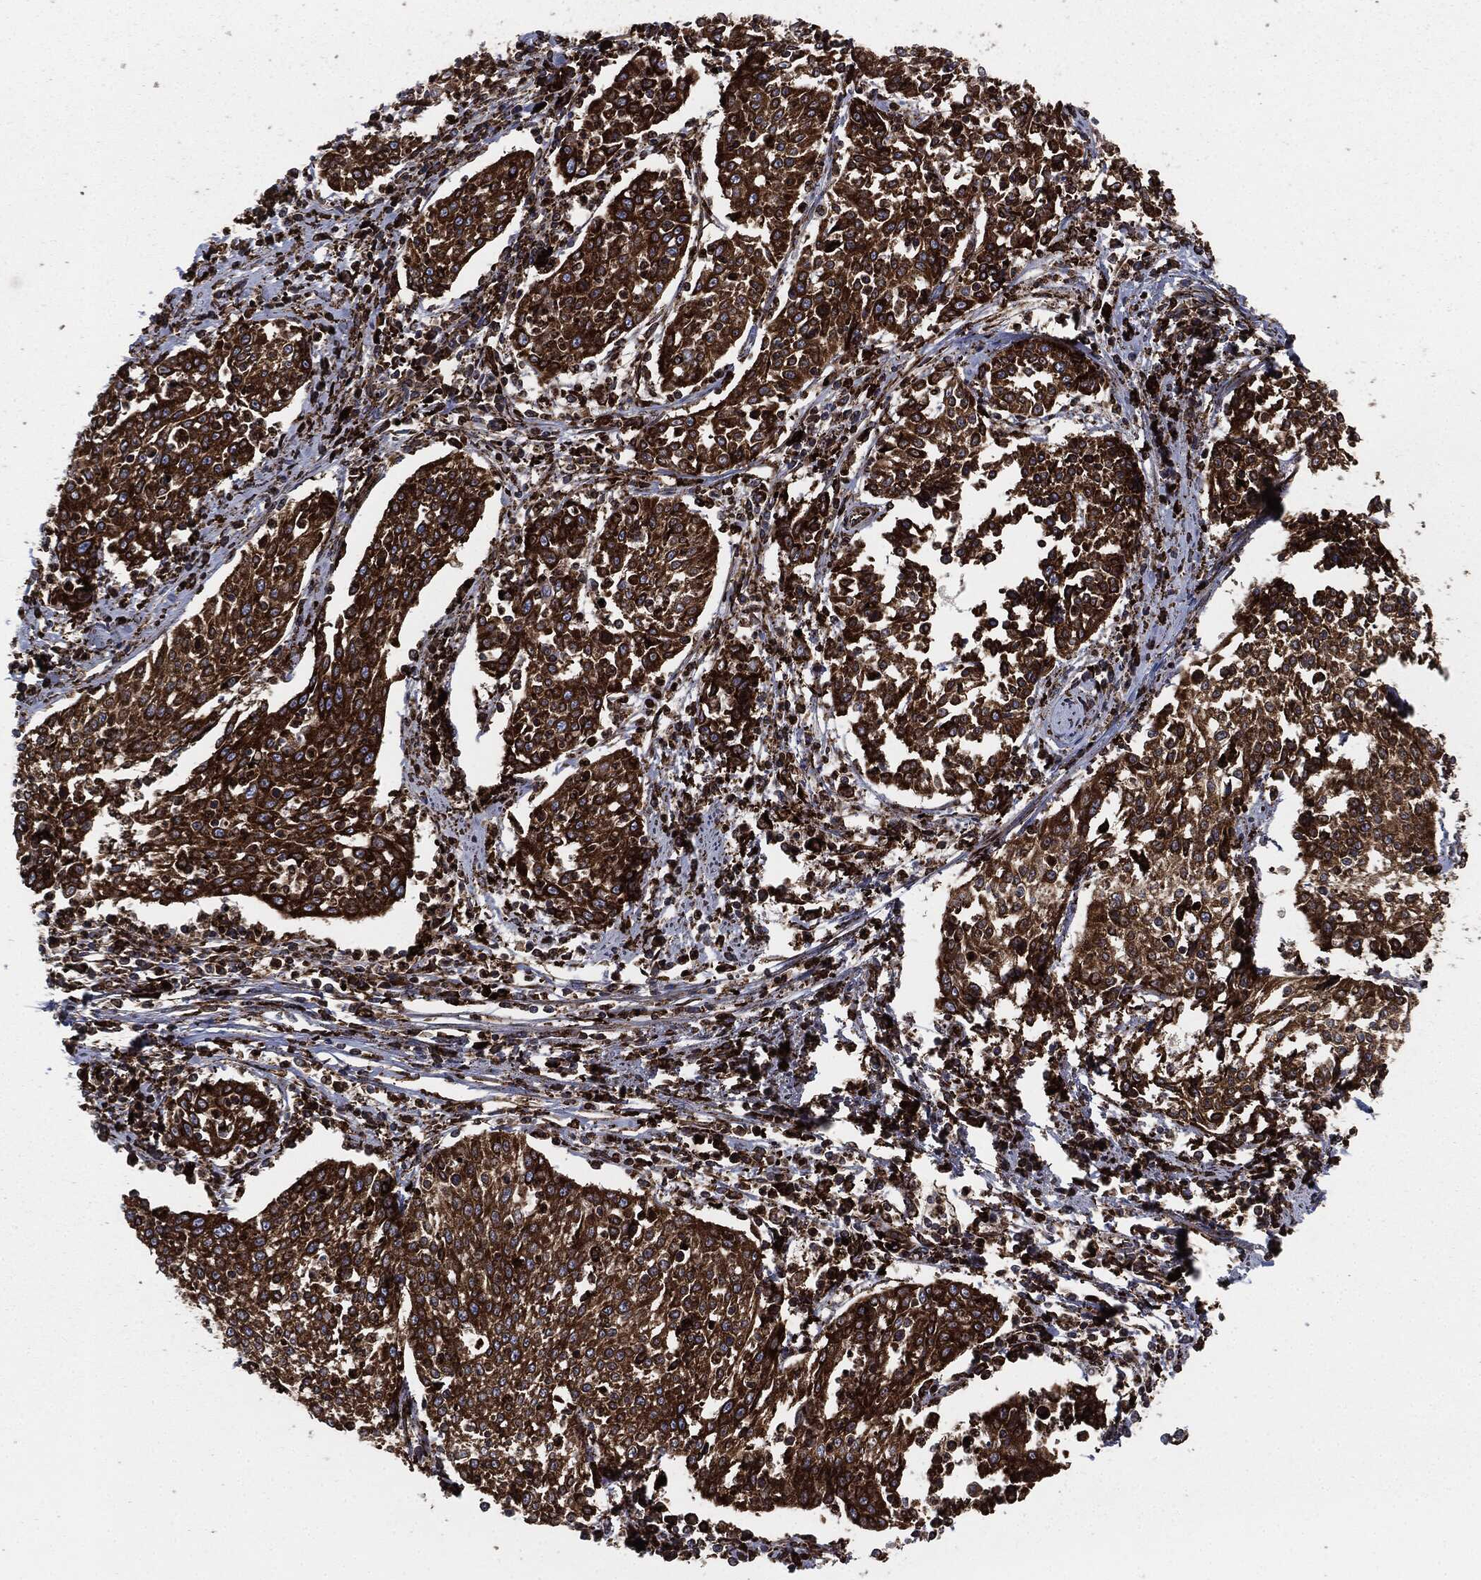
{"staining": {"intensity": "strong", "quantity": ">75%", "location": "cytoplasmic/membranous"}, "tissue": "cervical cancer", "cell_type": "Tumor cells", "image_type": "cancer", "snomed": [{"axis": "morphology", "description": "Squamous cell carcinoma, NOS"}, {"axis": "topography", "description": "Cervix"}], "caption": "The histopathology image demonstrates a brown stain indicating the presence of a protein in the cytoplasmic/membranous of tumor cells in cervical squamous cell carcinoma.", "gene": "CALR", "patient": {"sex": "female", "age": 41}}